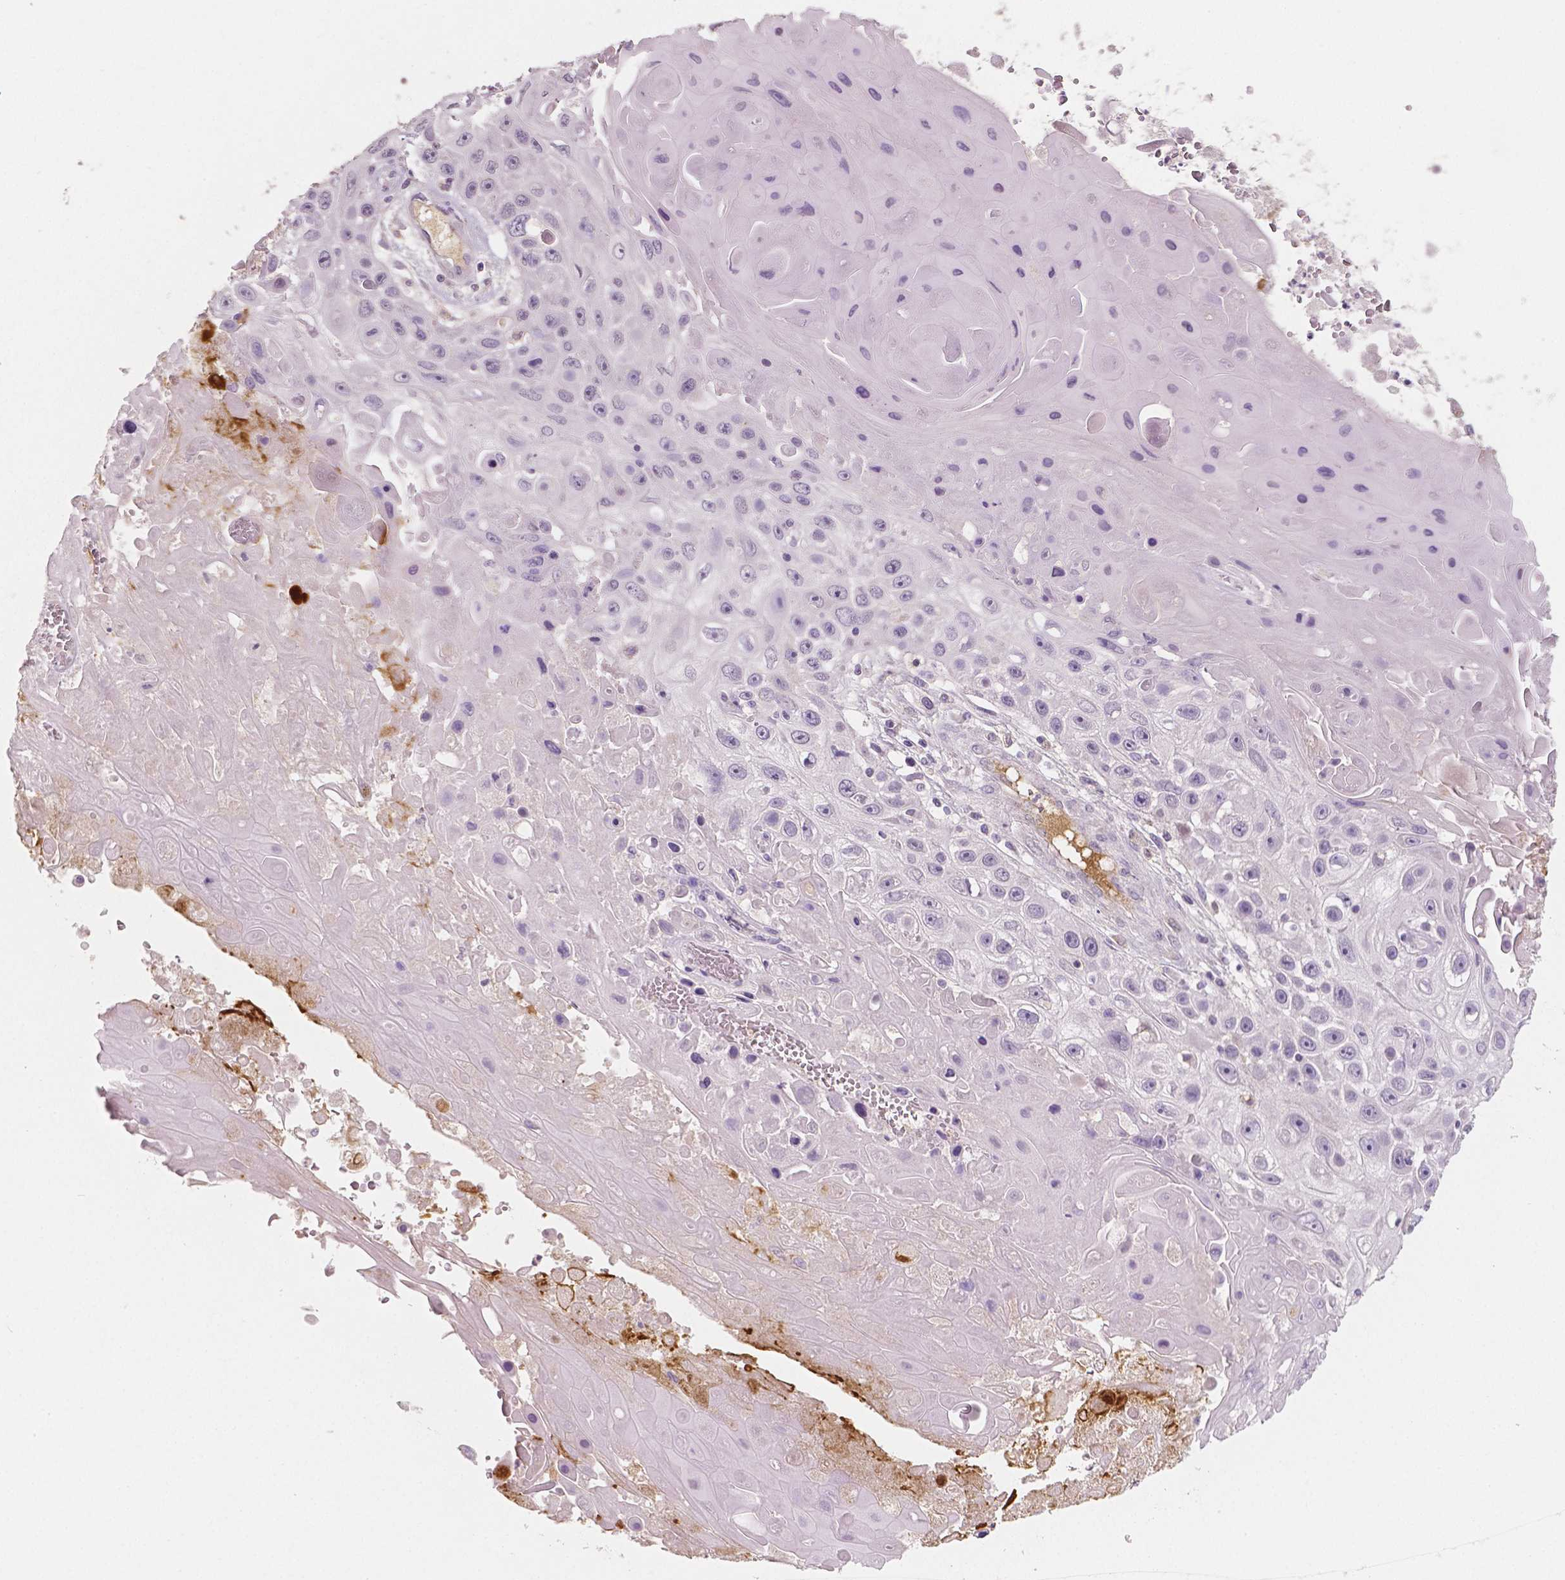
{"staining": {"intensity": "negative", "quantity": "none", "location": "none"}, "tissue": "skin cancer", "cell_type": "Tumor cells", "image_type": "cancer", "snomed": [{"axis": "morphology", "description": "Squamous cell carcinoma, NOS"}, {"axis": "topography", "description": "Skin"}], "caption": "Tumor cells are negative for brown protein staining in skin squamous cell carcinoma. (Brightfield microscopy of DAB immunohistochemistry at high magnification).", "gene": "APOA4", "patient": {"sex": "male", "age": 82}}